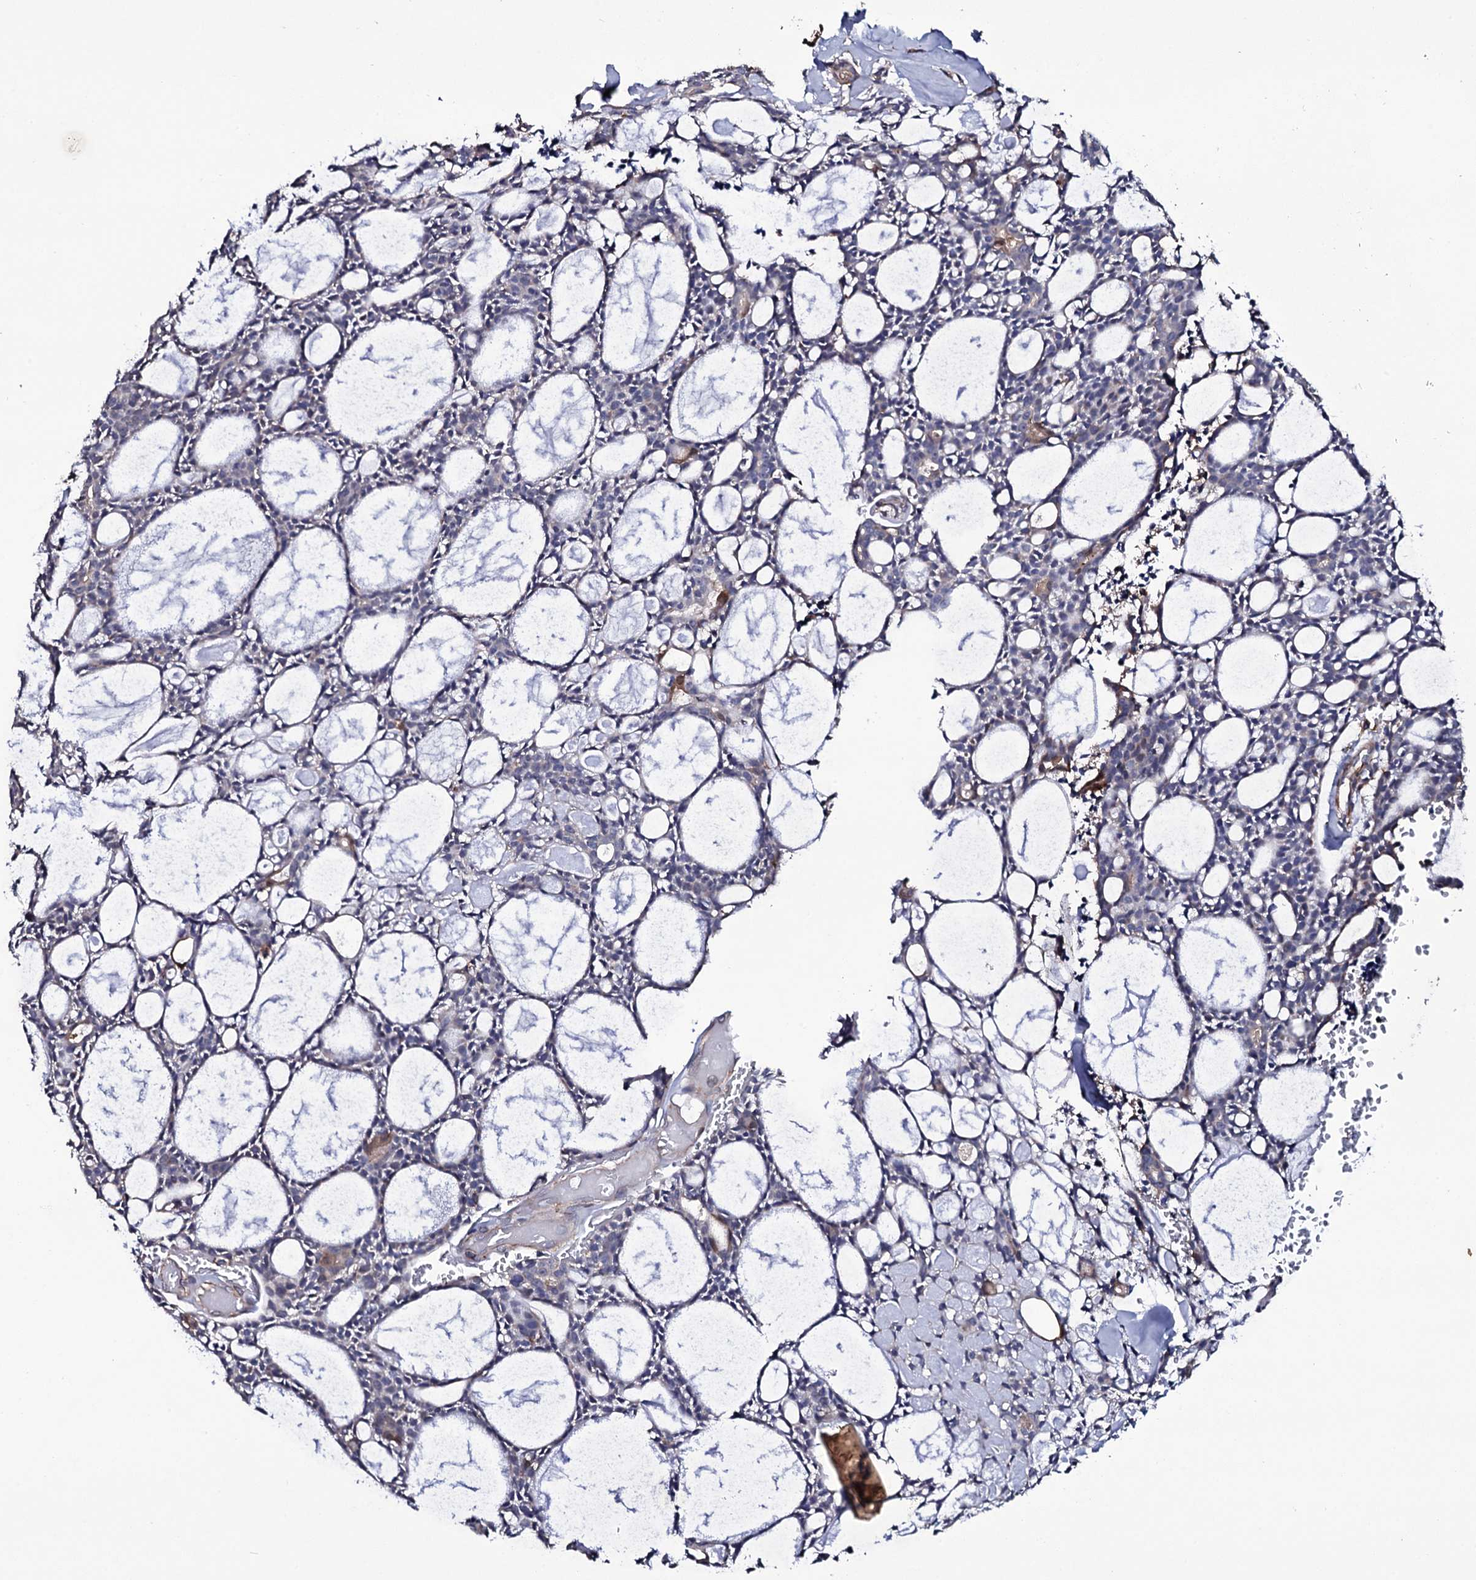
{"staining": {"intensity": "negative", "quantity": "none", "location": "none"}, "tissue": "head and neck cancer", "cell_type": "Tumor cells", "image_type": "cancer", "snomed": [{"axis": "morphology", "description": "Adenocarcinoma, NOS"}, {"axis": "topography", "description": "Salivary gland"}, {"axis": "topography", "description": "Head-Neck"}], "caption": "A histopathology image of human head and neck cancer is negative for staining in tumor cells.", "gene": "TTC23", "patient": {"sex": "male", "age": 55}}